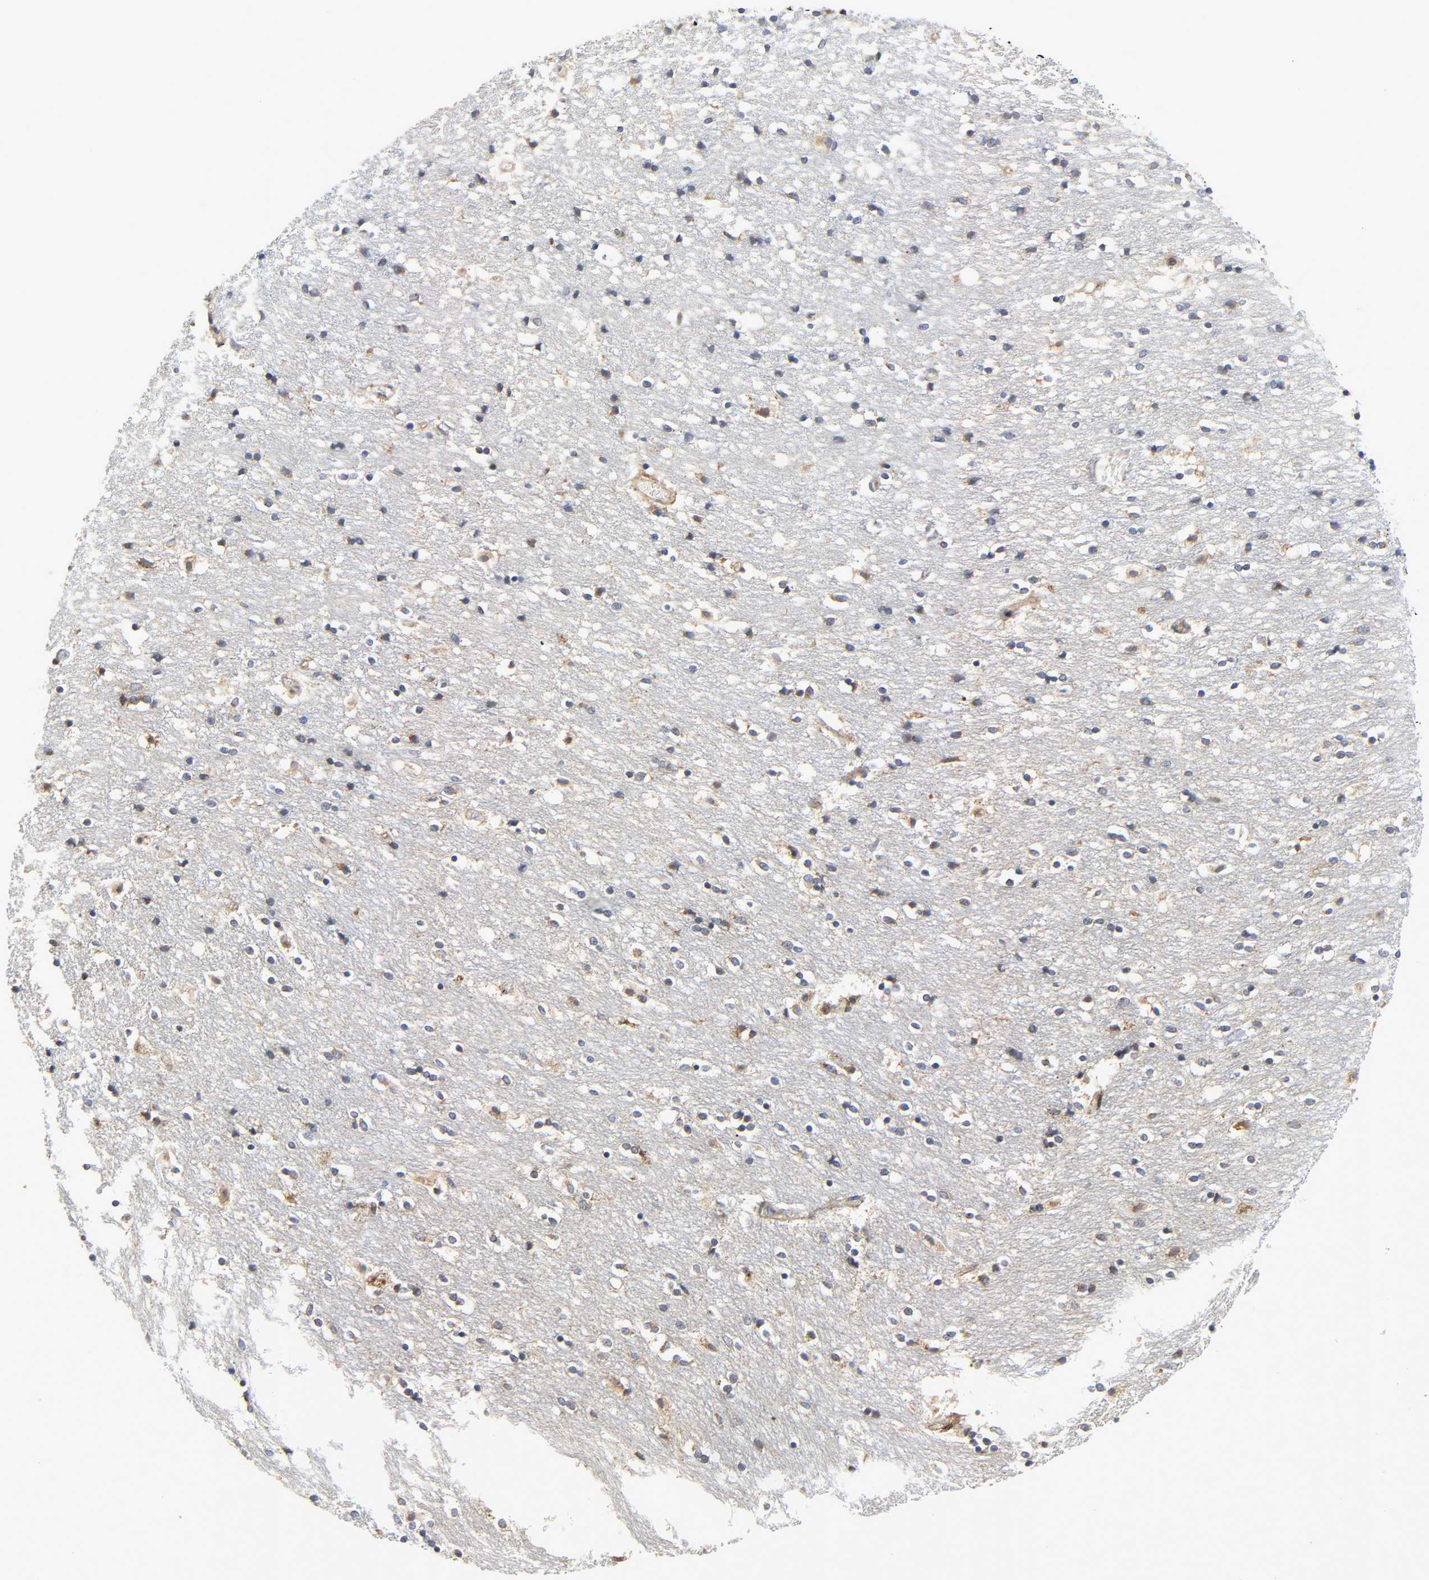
{"staining": {"intensity": "weak", "quantity": "25%-75%", "location": "cytoplasmic/membranous"}, "tissue": "caudate", "cell_type": "Glial cells", "image_type": "normal", "snomed": [{"axis": "morphology", "description": "Normal tissue, NOS"}, {"axis": "topography", "description": "Lateral ventricle wall"}], "caption": "This image shows immunohistochemistry (IHC) staining of normal human caudate, with low weak cytoplasmic/membranous expression in about 25%-75% of glial cells.", "gene": "BAX", "patient": {"sex": "female", "age": 54}}